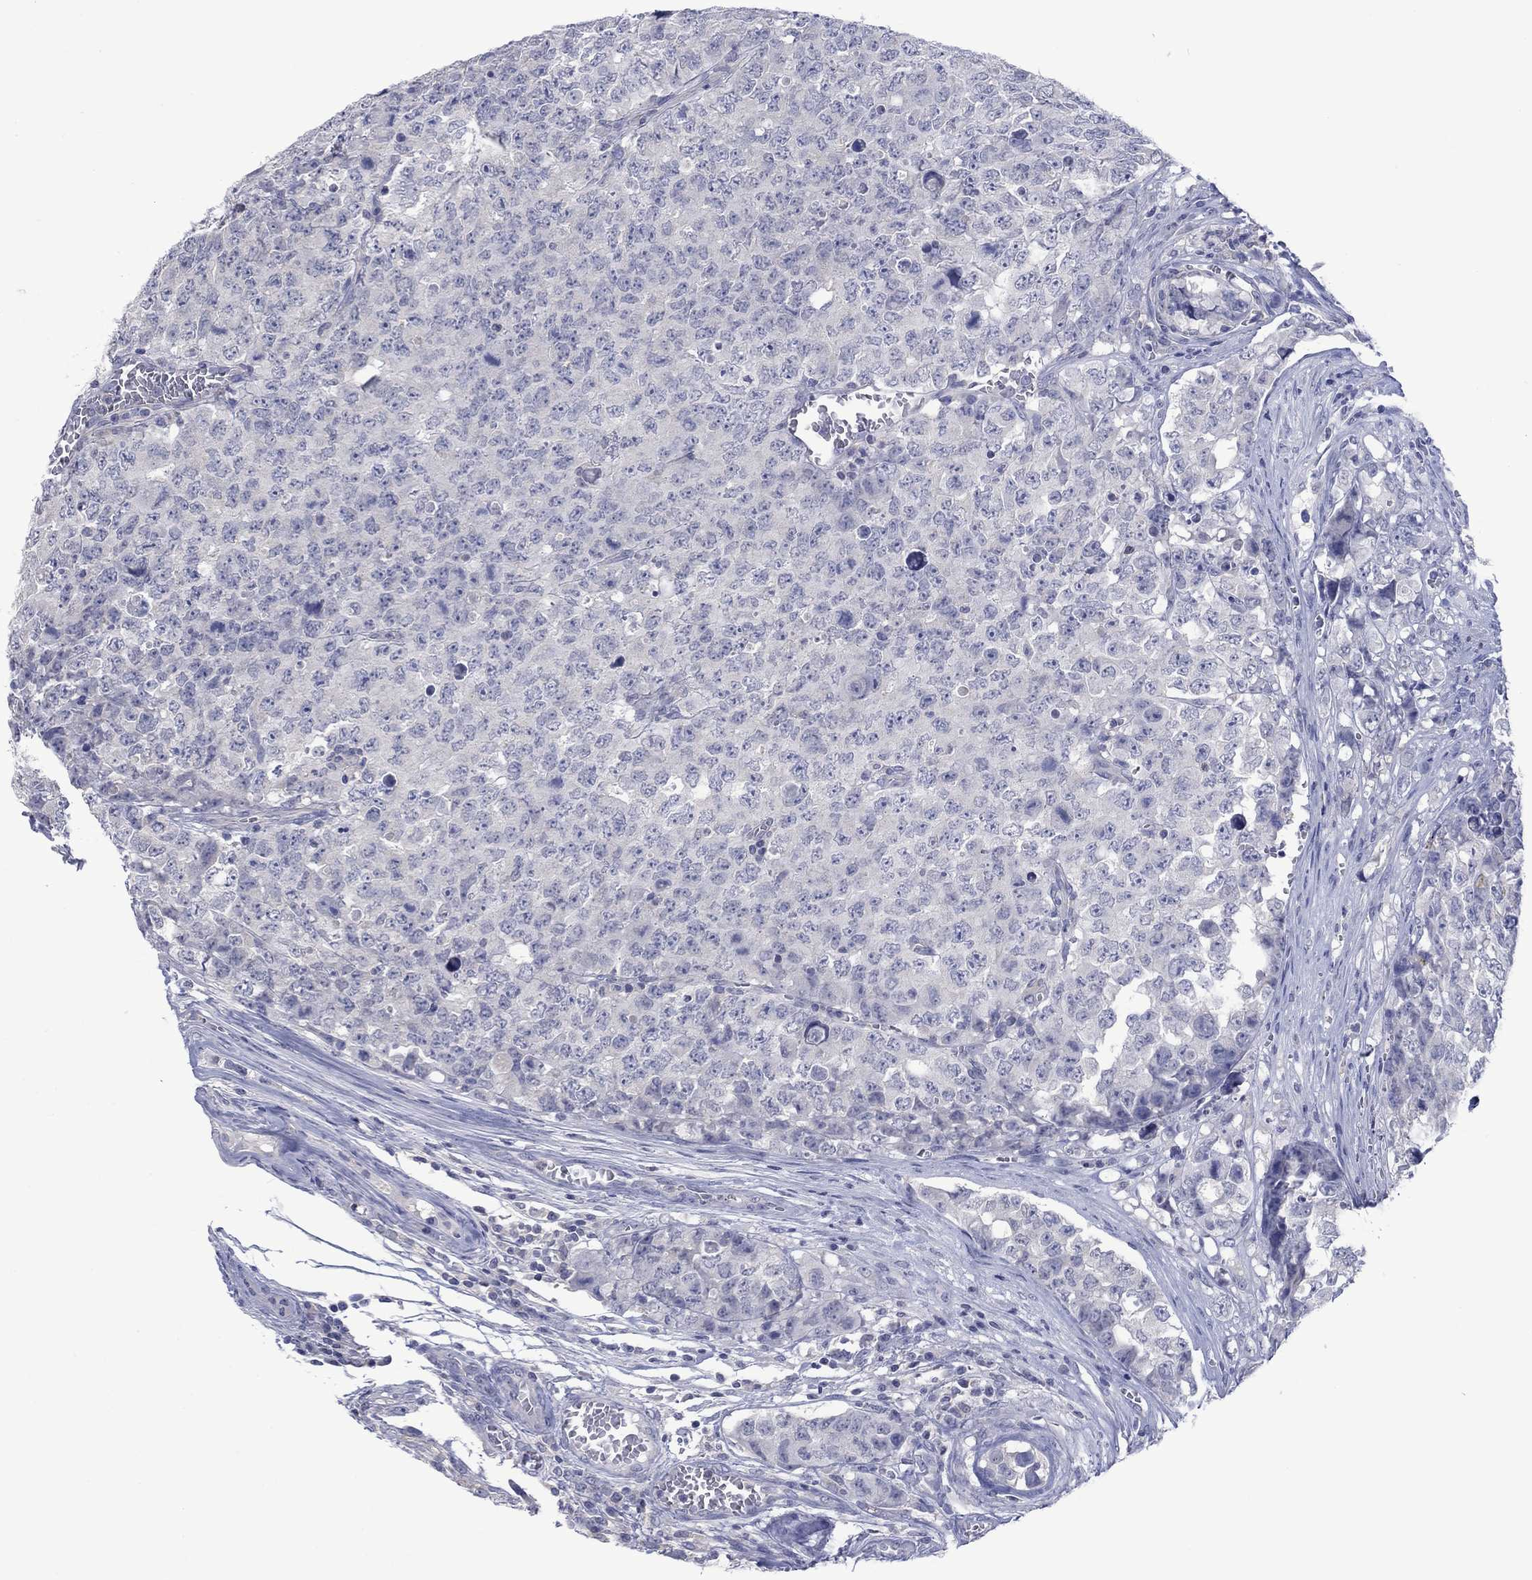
{"staining": {"intensity": "negative", "quantity": "none", "location": "none"}, "tissue": "testis cancer", "cell_type": "Tumor cells", "image_type": "cancer", "snomed": [{"axis": "morphology", "description": "Carcinoma, Embryonal, NOS"}, {"axis": "topography", "description": "Testis"}], "caption": "An image of testis cancer stained for a protein exhibits no brown staining in tumor cells. (Stains: DAB (3,3'-diaminobenzidine) IHC with hematoxylin counter stain, Microscopy: brightfield microscopy at high magnification).", "gene": "FER1L6", "patient": {"sex": "male", "age": 23}}